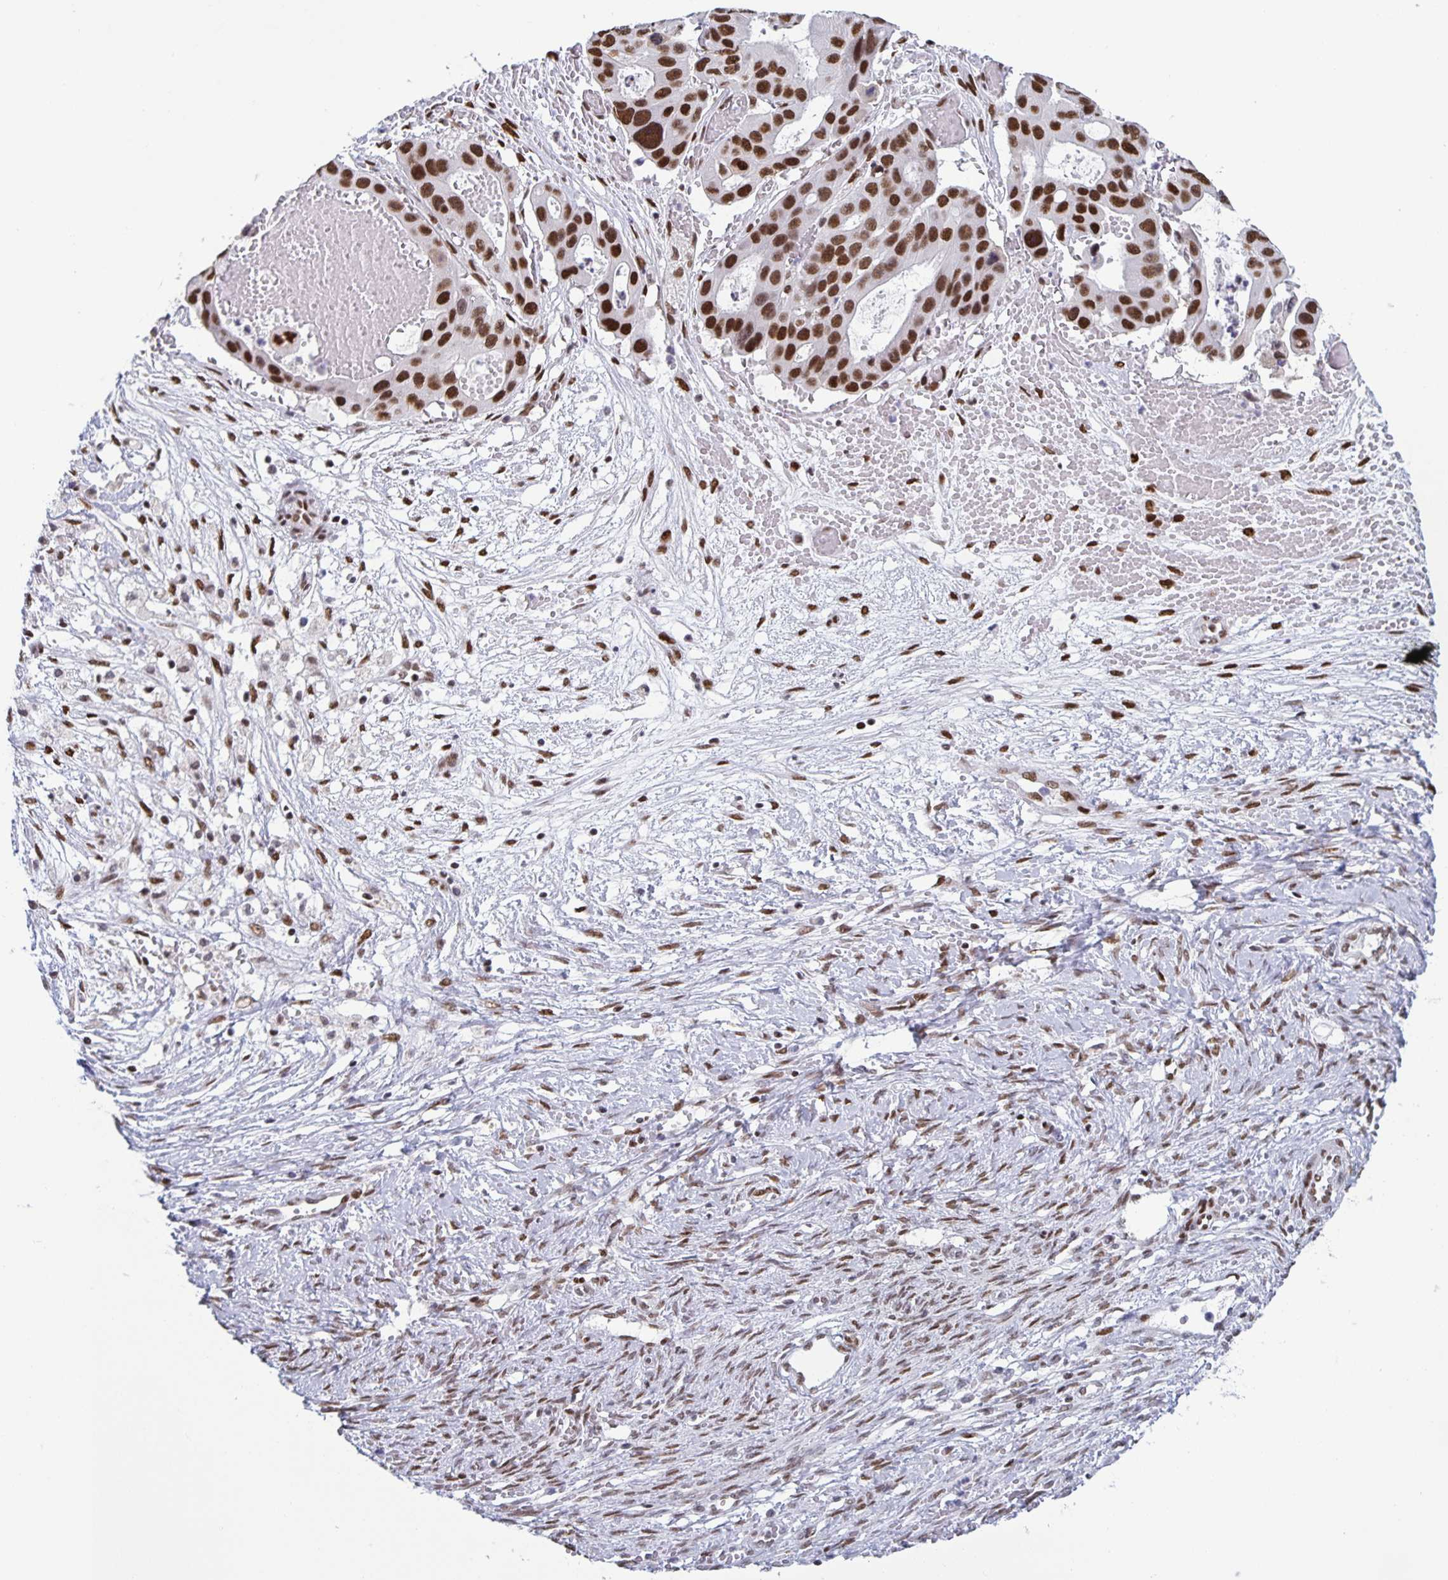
{"staining": {"intensity": "strong", "quantity": "25%-75%", "location": "nuclear"}, "tissue": "ovarian cancer", "cell_type": "Tumor cells", "image_type": "cancer", "snomed": [{"axis": "morphology", "description": "Cystadenocarcinoma, serous, NOS"}, {"axis": "topography", "description": "Ovary"}], "caption": "Protein analysis of ovarian serous cystadenocarcinoma tissue demonstrates strong nuclear staining in approximately 25%-75% of tumor cells. Using DAB (3,3'-diaminobenzidine) (brown) and hematoxylin (blue) stains, captured at high magnification using brightfield microscopy.", "gene": "JUND", "patient": {"sex": "female", "age": 56}}